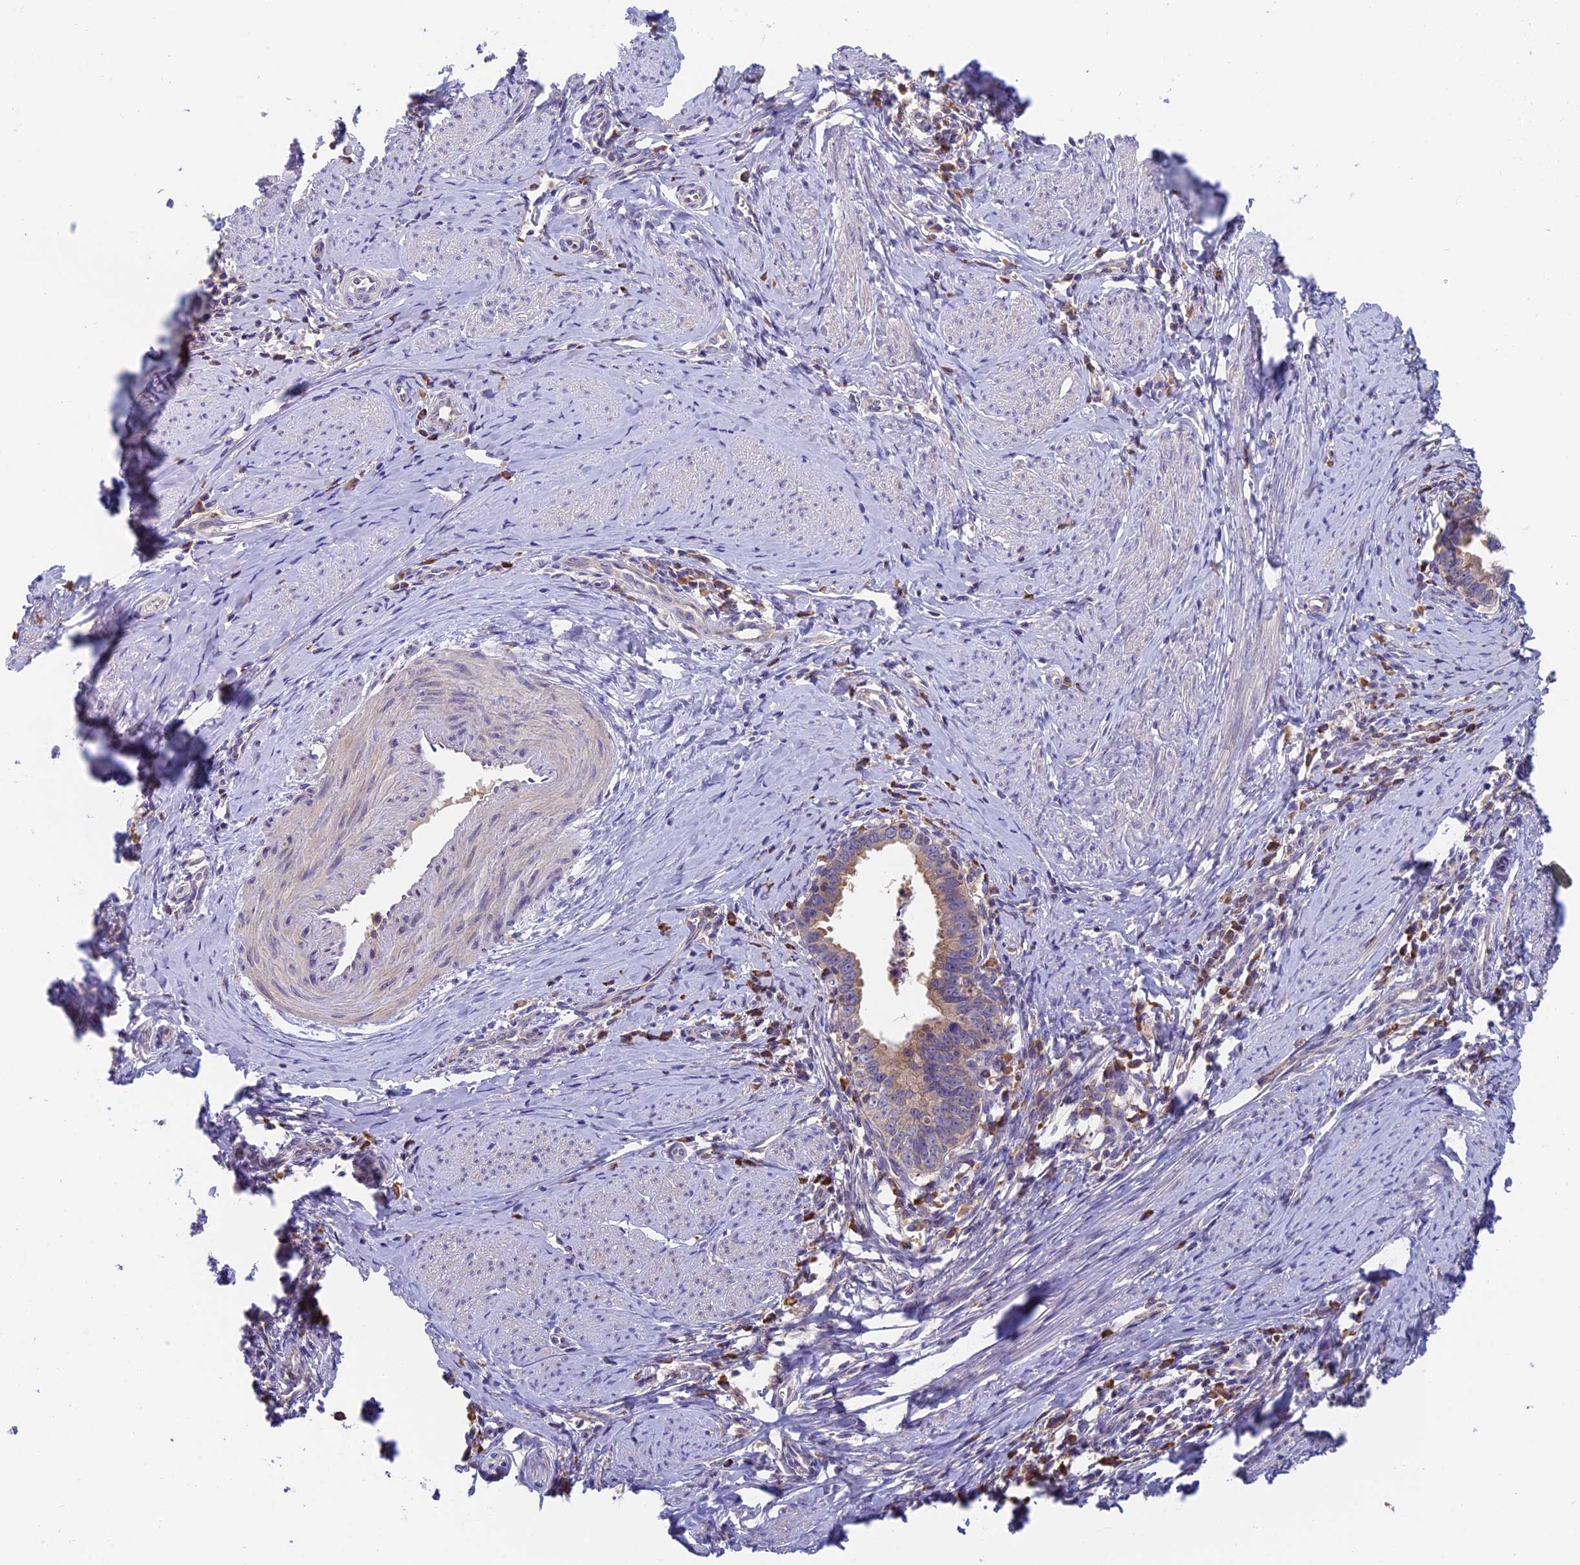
{"staining": {"intensity": "weak", "quantity": "<25%", "location": "cytoplasmic/membranous"}, "tissue": "cervical cancer", "cell_type": "Tumor cells", "image_type": "cancer", "snomed": [{"axis": "morphology", "description": "Adenocarcinoma, NOS"}, {"axis": "topography", "description": "Cervix"}], "caption": "A histopathology image of cervical cancer stained for a protein shows no brown staining in tumor cells. (Brightfield microscopy of DAB IHC at high magnification).", "gene": "IPO5", "patient": {"sex": "female", "age": 36}}